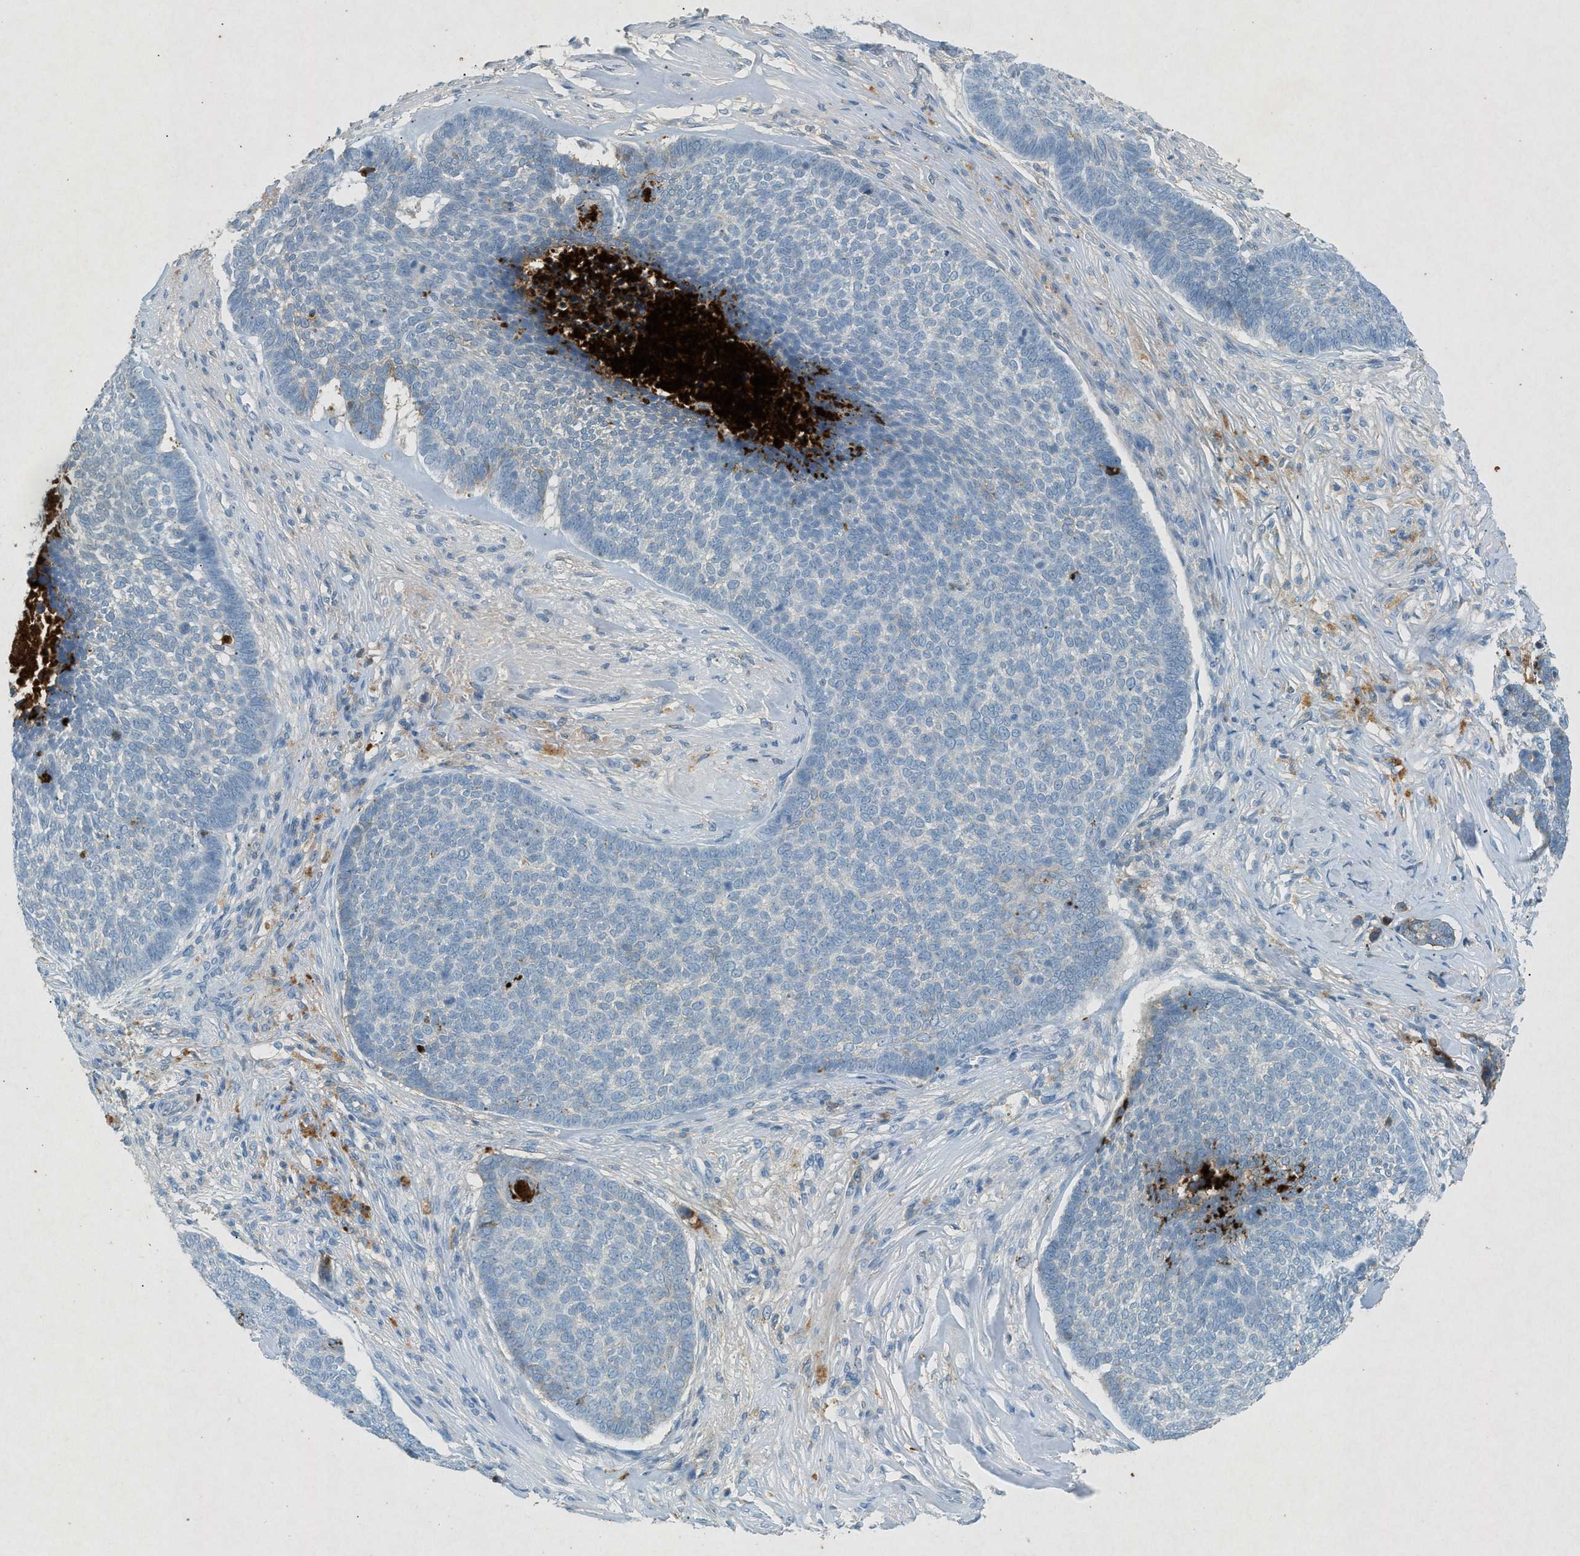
{"staining": {"intensity": "negative", "quantity": "none", "location": "none"}, "tissue": "skin cancer", "cell_type": "Tumor cells", "image_type": "cancer", "snomed": [{"axis": "morphology", "description": "Basal cell carcinoma"}, {"axis": "topography", "description": "Skin"}], "caption": "Skin cancer was stained to show a protein in brown. There is no significant positivity in tumor cells.", "gene": "F2", "patient": {"sex": "male", "age": 84}}